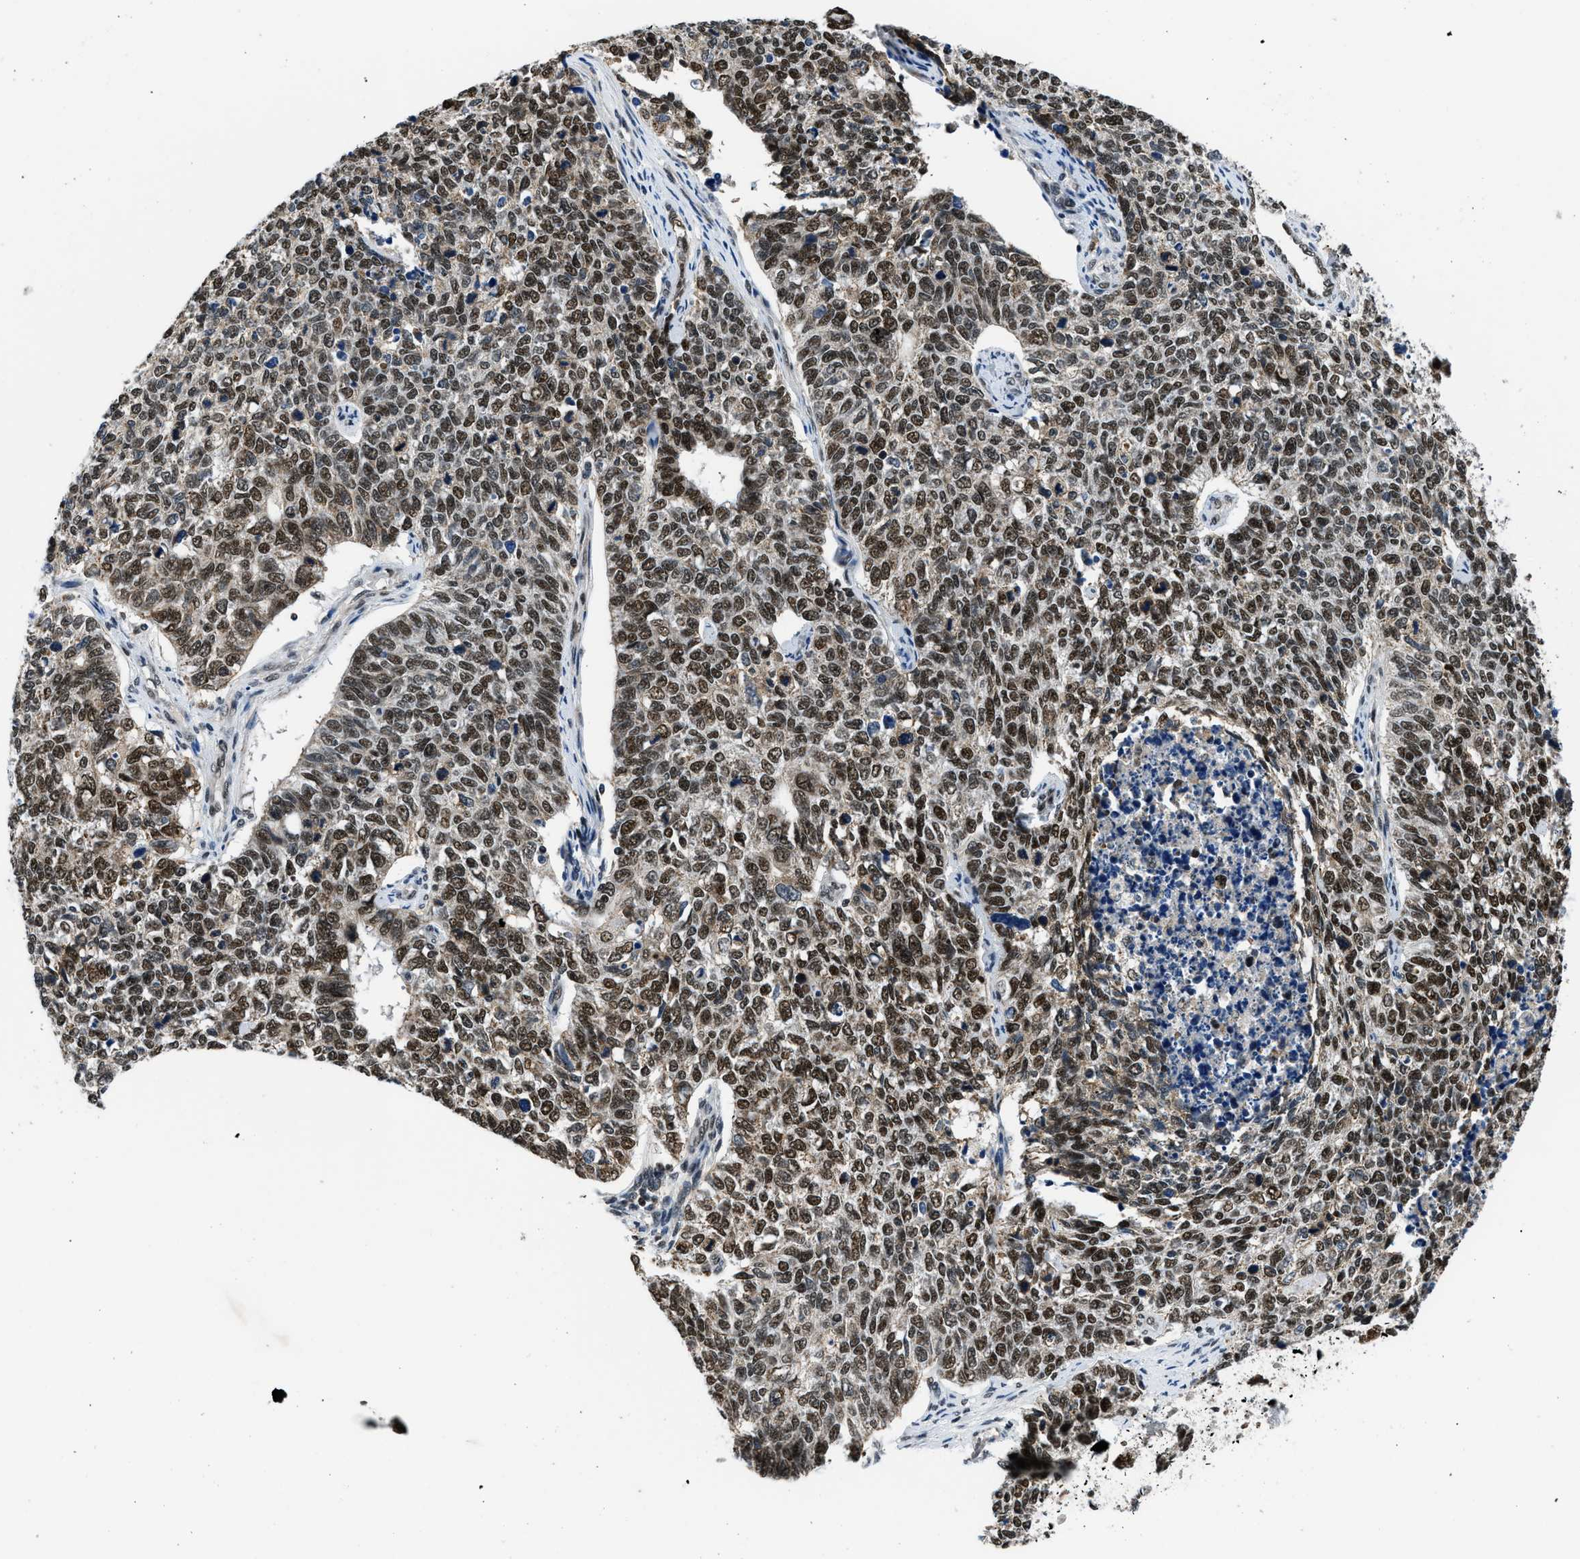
{"staining": {"intensity": "strong", "quantity": ">75%", "location": "nuclear"}, "tissue": "cervical cancer", "cell_type": "Tumor cells", "image_type": "cancer", "snomed": [{"axis": "morphology", "description": "Squamous cell carcinoma, NOS"}, {"axis": "topography", "description": "Cervix"}], "caption": "Immunohistochemical staining of cervical cancer (squamous cell carcinoma) reveals high levels of strong nuclear protein positivity in about >75% of tumor cells.", "gene": "KDM3B", "patient": {"sex": "female", "age": 63}}